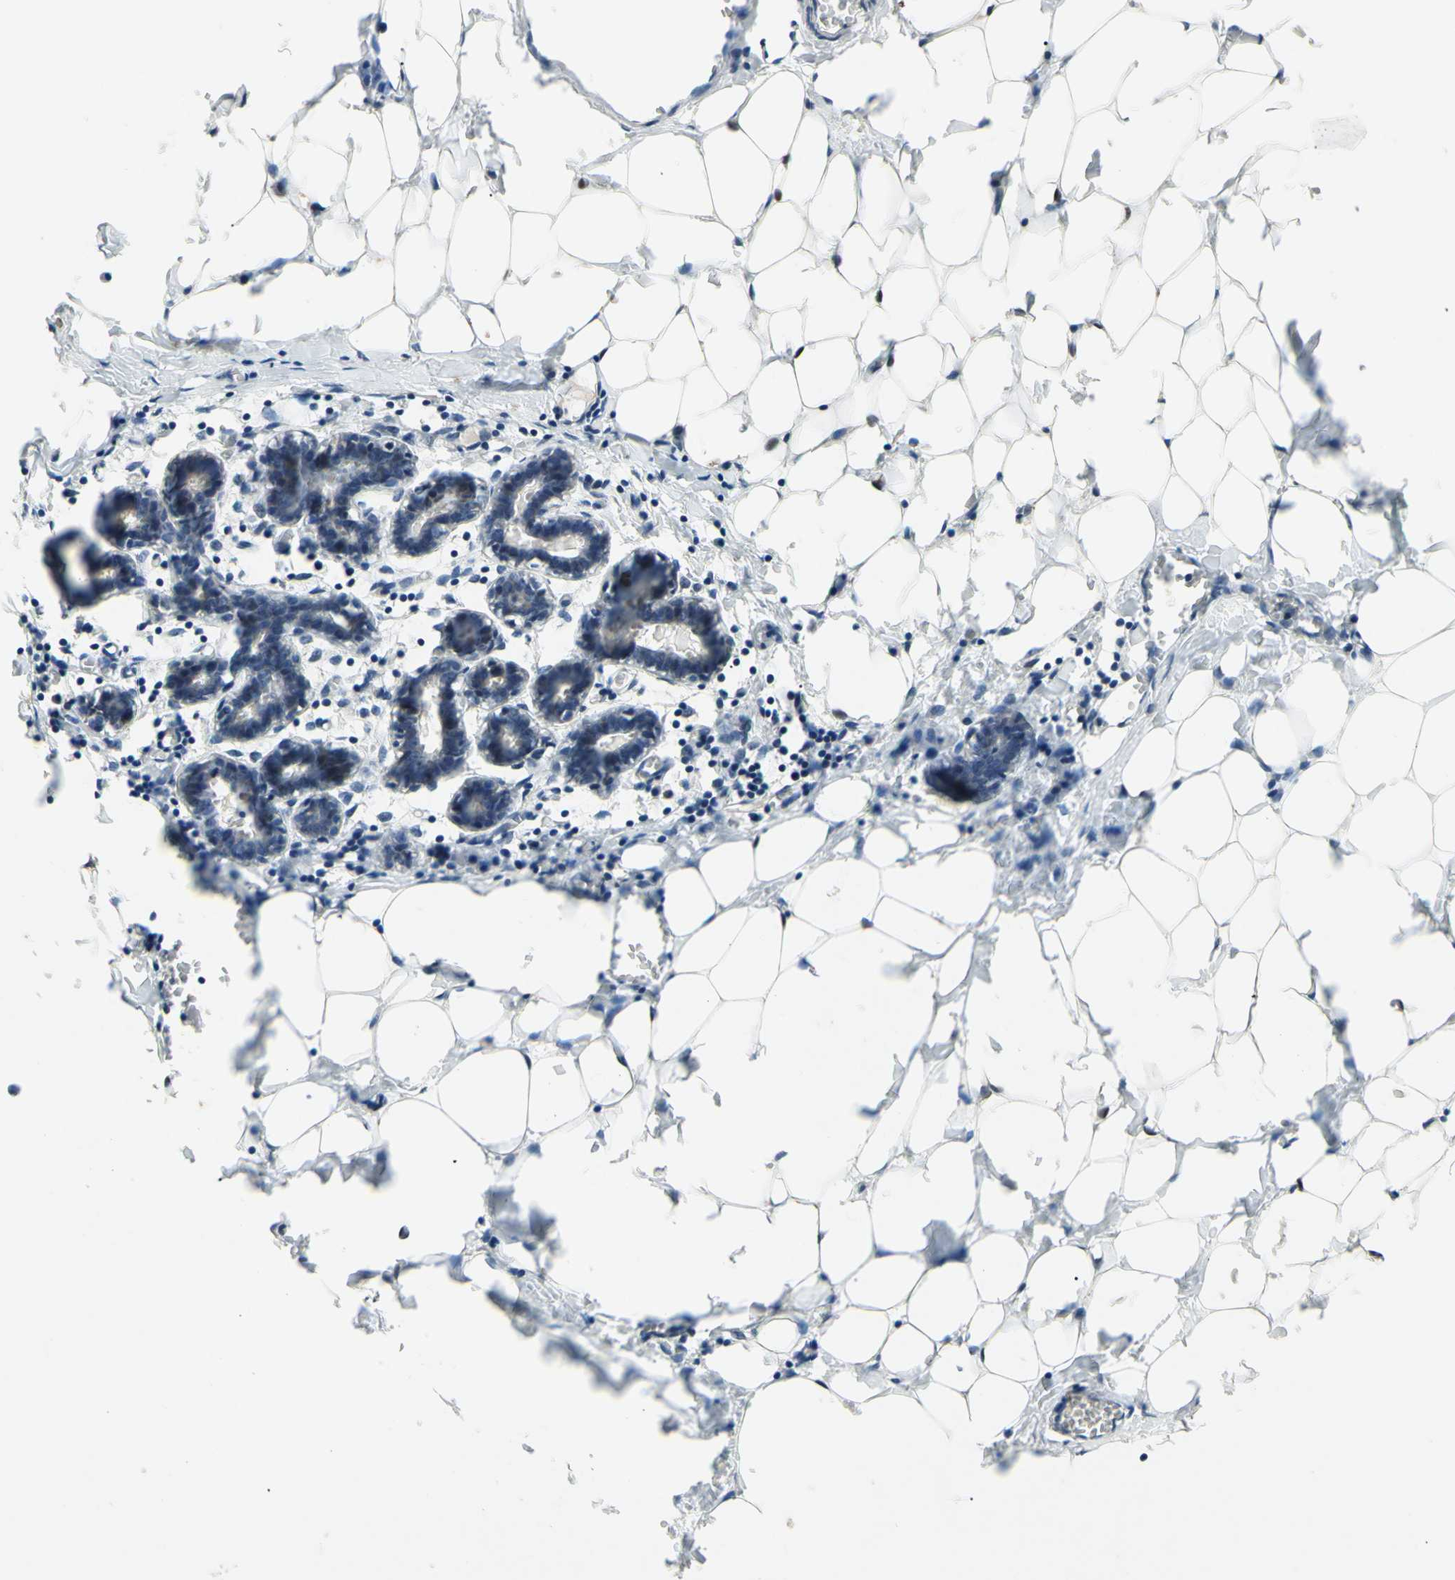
{"staining": {"intensity": "negative", "quantity": "none", "location": "none"}, "tissue": "breast", "cell_type": "Adipocytes", "image_type": "normal", "snomed": [{"axis": "morphology", "description": "Normal tissue, NOS"}, {"axis": "topography", "description": "Breast"}], "caption": "Adipocytes are negative for protein expression in normal human breast.", "gene": "ALK", "patient": {"sex": "female", "age": 27}}